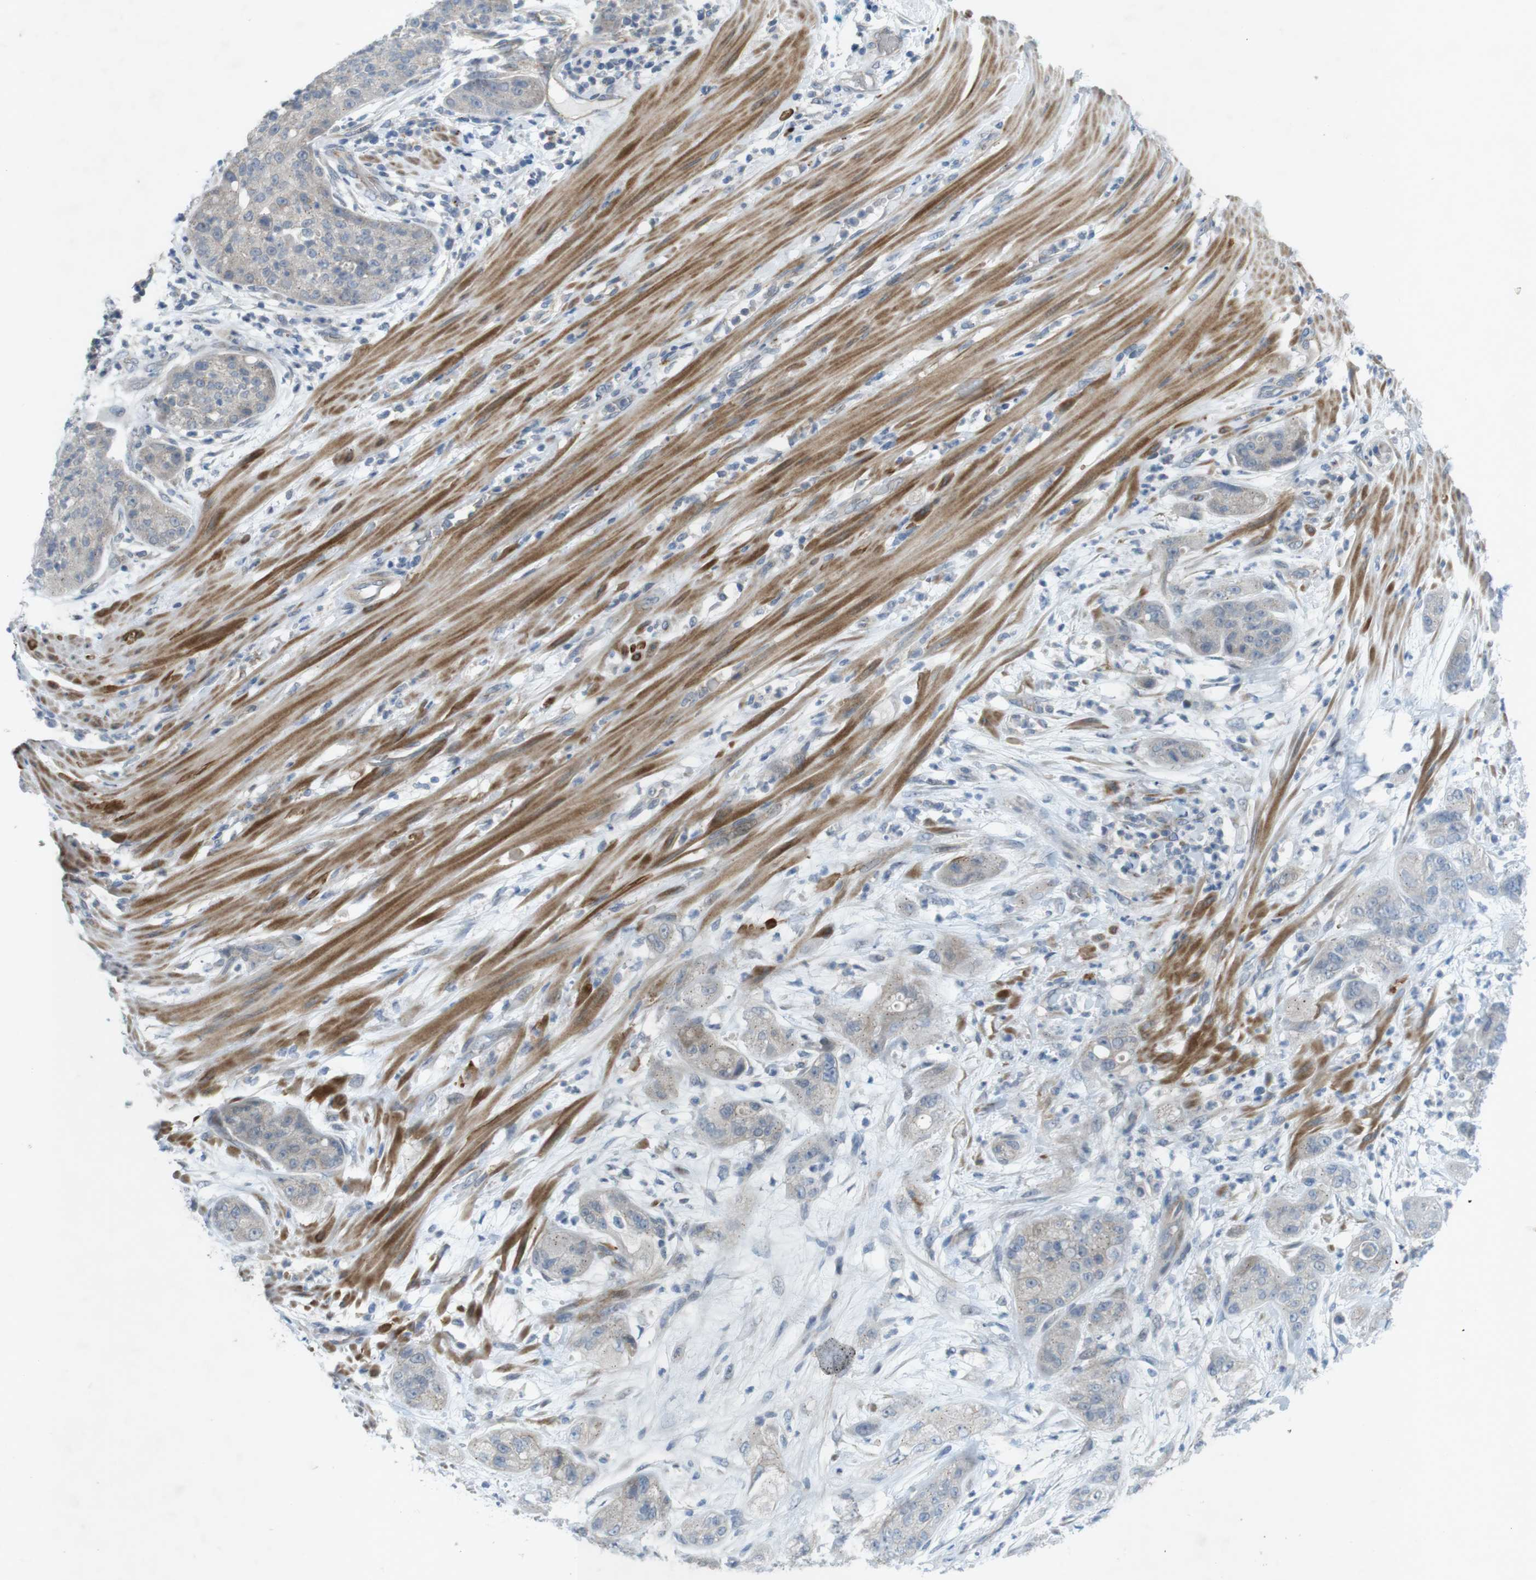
{"staining": {"intensity": "negative", "quantity": "none", "location": "none"}, "tissue": "pancreatic cancer", "cell_type": "Tumor cells", "image_type": "cancer", "snomed": [{"axis": "morphology", "description": "Adenocarcinoma, NOS"}, {"axis": "topography", "description": "Pancreas"}], "caption": "Immunohistochemical staining of human pancreatic adenocarcinoma demonstrates no significant positivity in tumor cells. (DAB (3,3'-diaminobenzidine) IHC with hematoxylin counter stain).", "gene": "TYW1", "patient": {"sex": "female", "age": 78}}